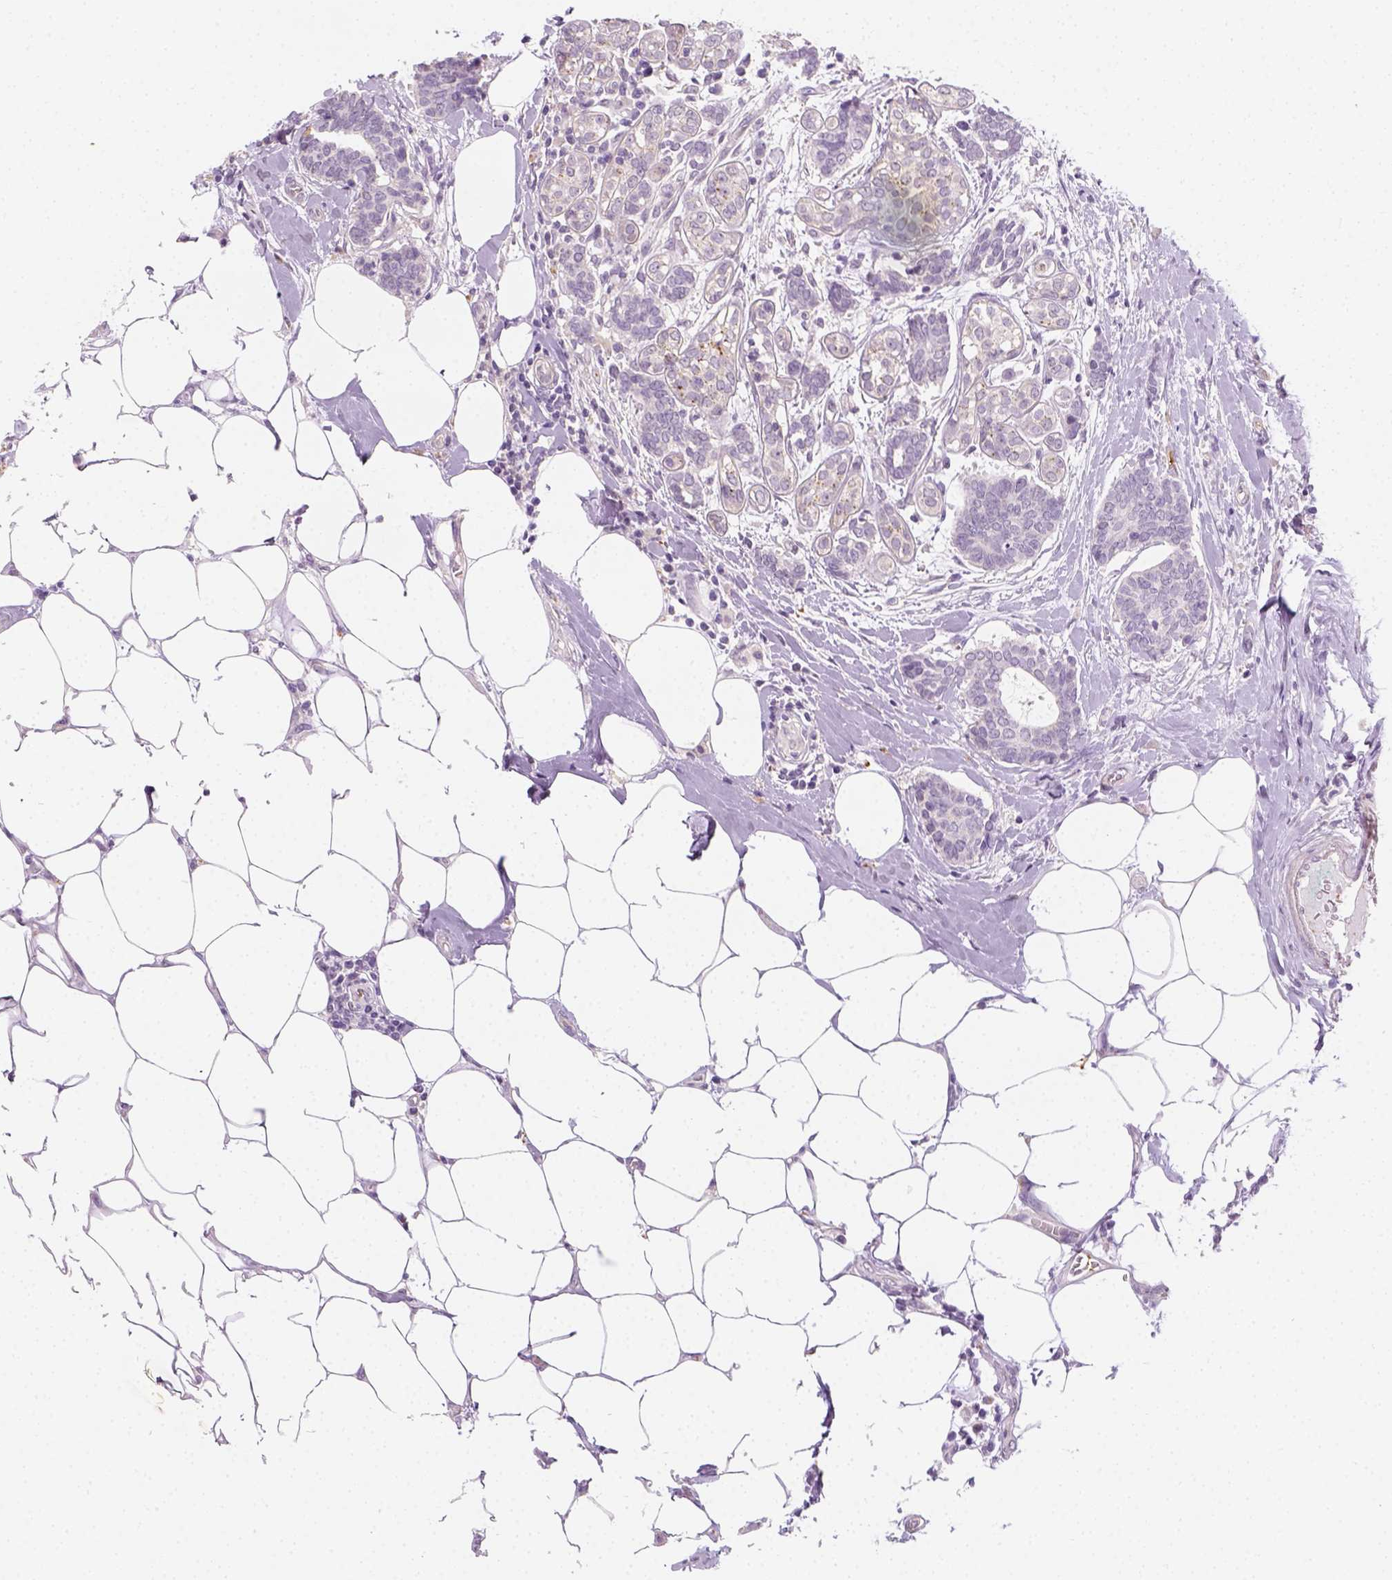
{"staining": {"intensity": "negative", "quantity": "none", "location": "none"}, "tissue": "breast cancer", "cell_type": "Tumor cells", "image_type": "cancer", "snomed": [{"axis": "morphology", "description": "Intraductal carcinoma, in situ"}, {"axis": "morphology", "description": "Duct carcinoma"}, {"axis": "morphology", "description": "Lobular carcinoma, in situ"}, {"axis": "topography", "description": "Breast"}], "caption": "Photomicrograph shows no protein positivity in tumor cells of breast cancer tissue.", "gene": "FAM163B", "patient": {"sex": "female", "age": 44}}